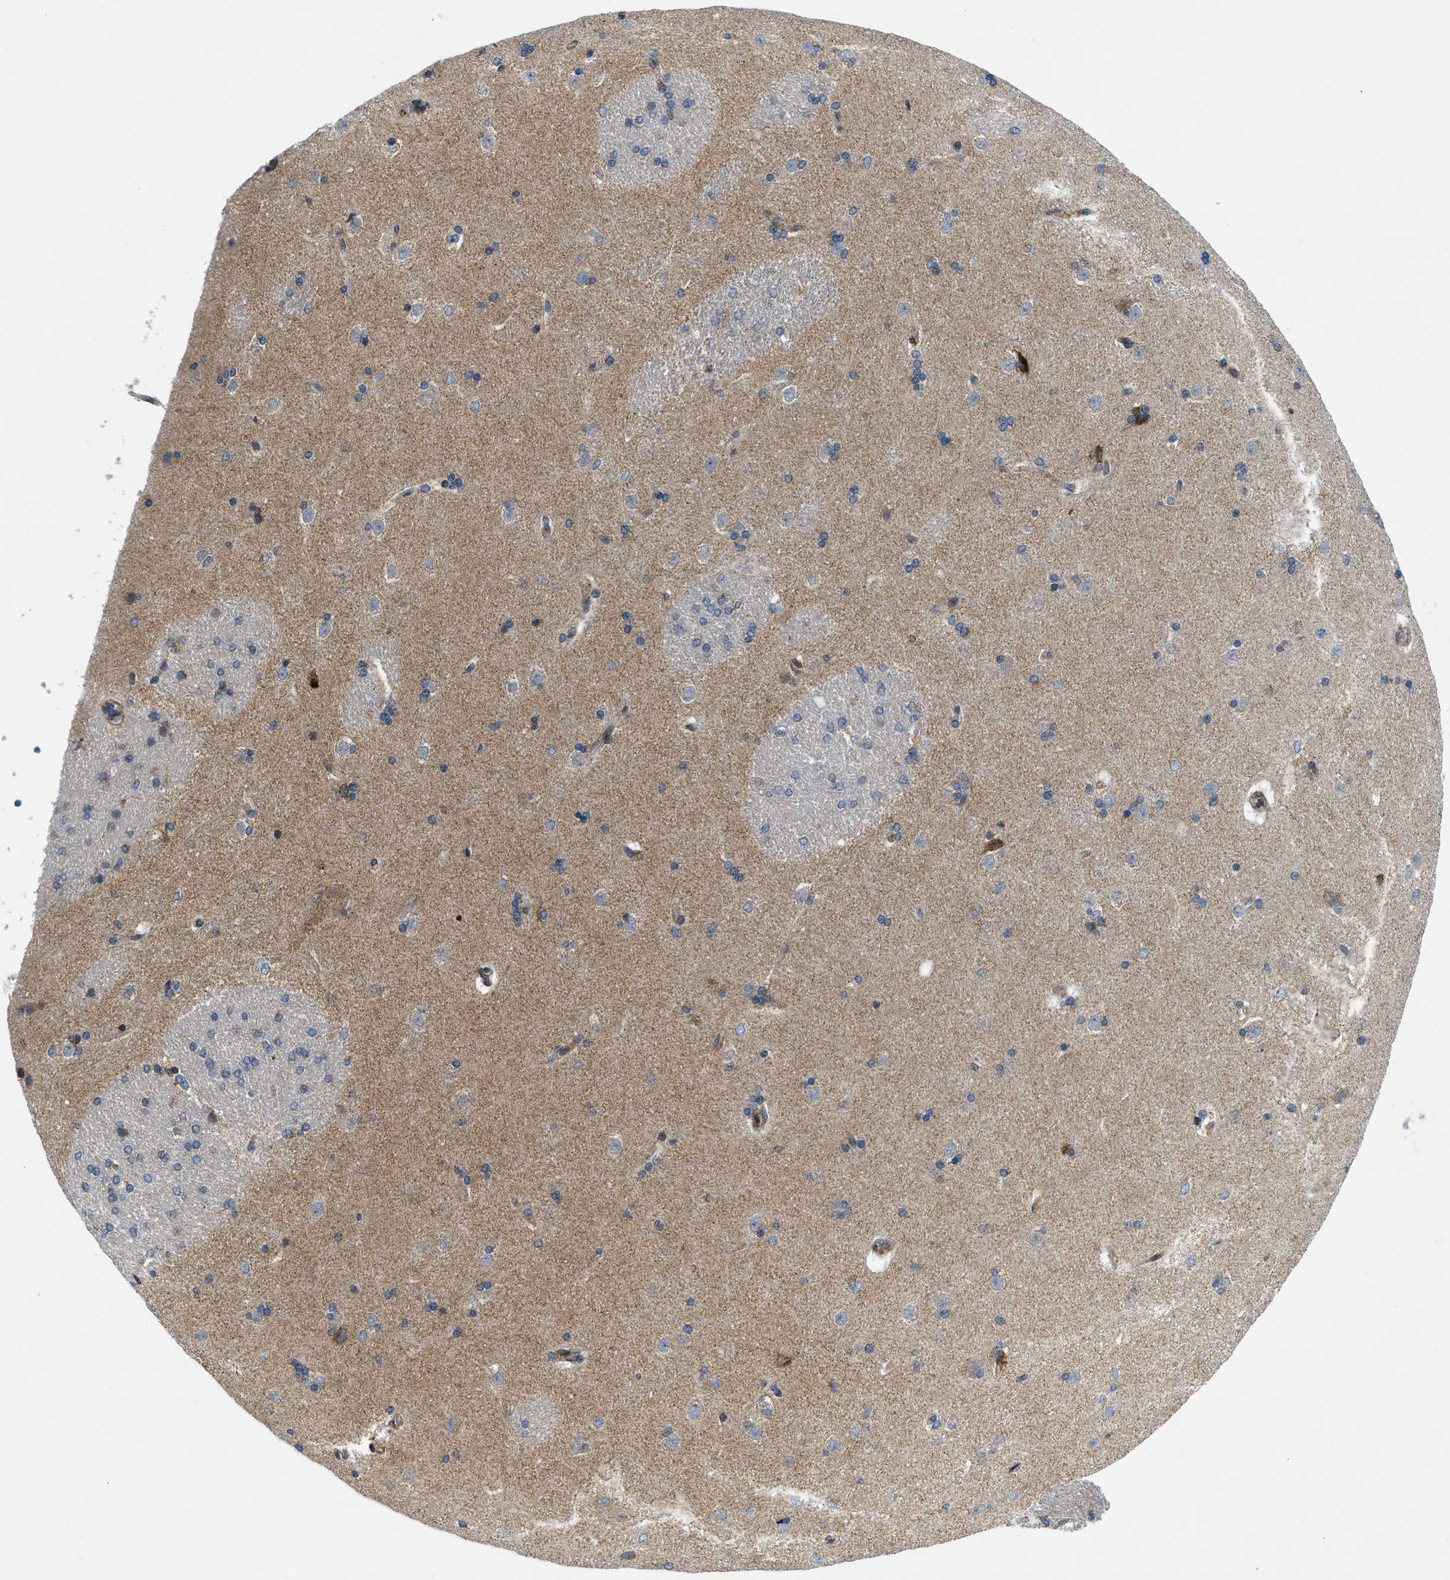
{"staining": {"intensity": "moderate", "quantity": "<25%", "location": "cytoplasmic/membranous"}, "tissue": "caudate", "cell_type": "Glial cells", "image_type": "normal", "snomed": [{"axis": "morphology", "description": "Normal tissue, NOS"}, {"axis": "topography", "description": "Lateral ventricle wall"}], "caption": "Brown immunohistochemical staining in normal caudate displays moderate cytoplasmic/membranous positivity in approximately <25% of glial cells. The protein is stained brown, and the nuclei are stained in blue (DAB IHC with brightfield microscopy, high magnification).", "gene": "CSPG4", "patient": {"sex": "female", "age": 19}}